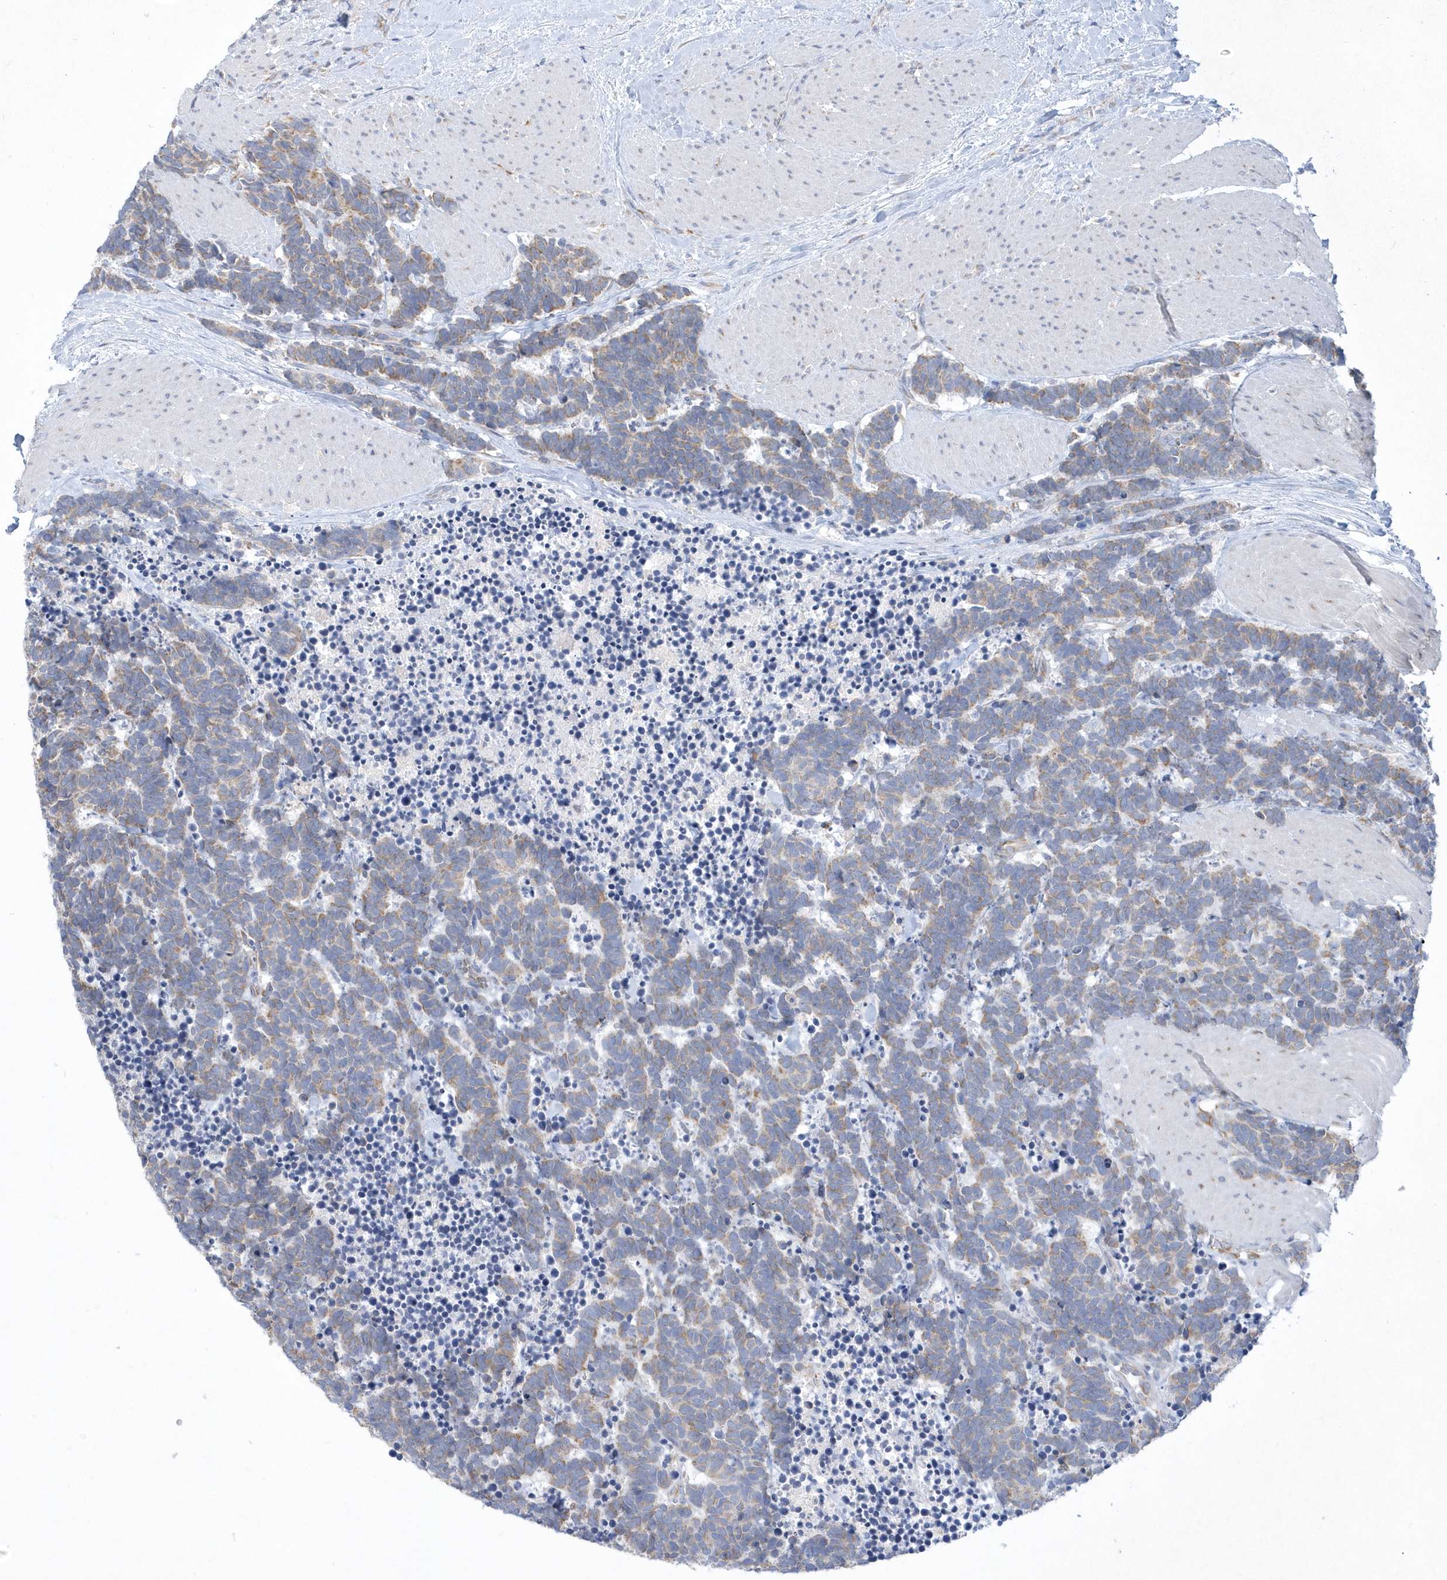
{"staining": {"intensity": "weak", "quantity": "25%-75%", "location": "cytoplasmic/membranous"}, "tissue": "carcinoid", "cell_type": "Tumor cells", "image_type": "cancer", "snomed": [{"axis": "morphology", "description": "Carcinoma, NOS"}, {"axis": "morphology", "description": "Carcinoid, malignant, NOS"}, {"axis": "topography", "description": "Urinary bladder"}], "caption": "Carcinoid tissue displays weak cytoplasmic/membranous positivity in approximately 25%-75% of tumor cells", "gene": "DGAT1", "patient": {"sex": "male", "age": 57}}